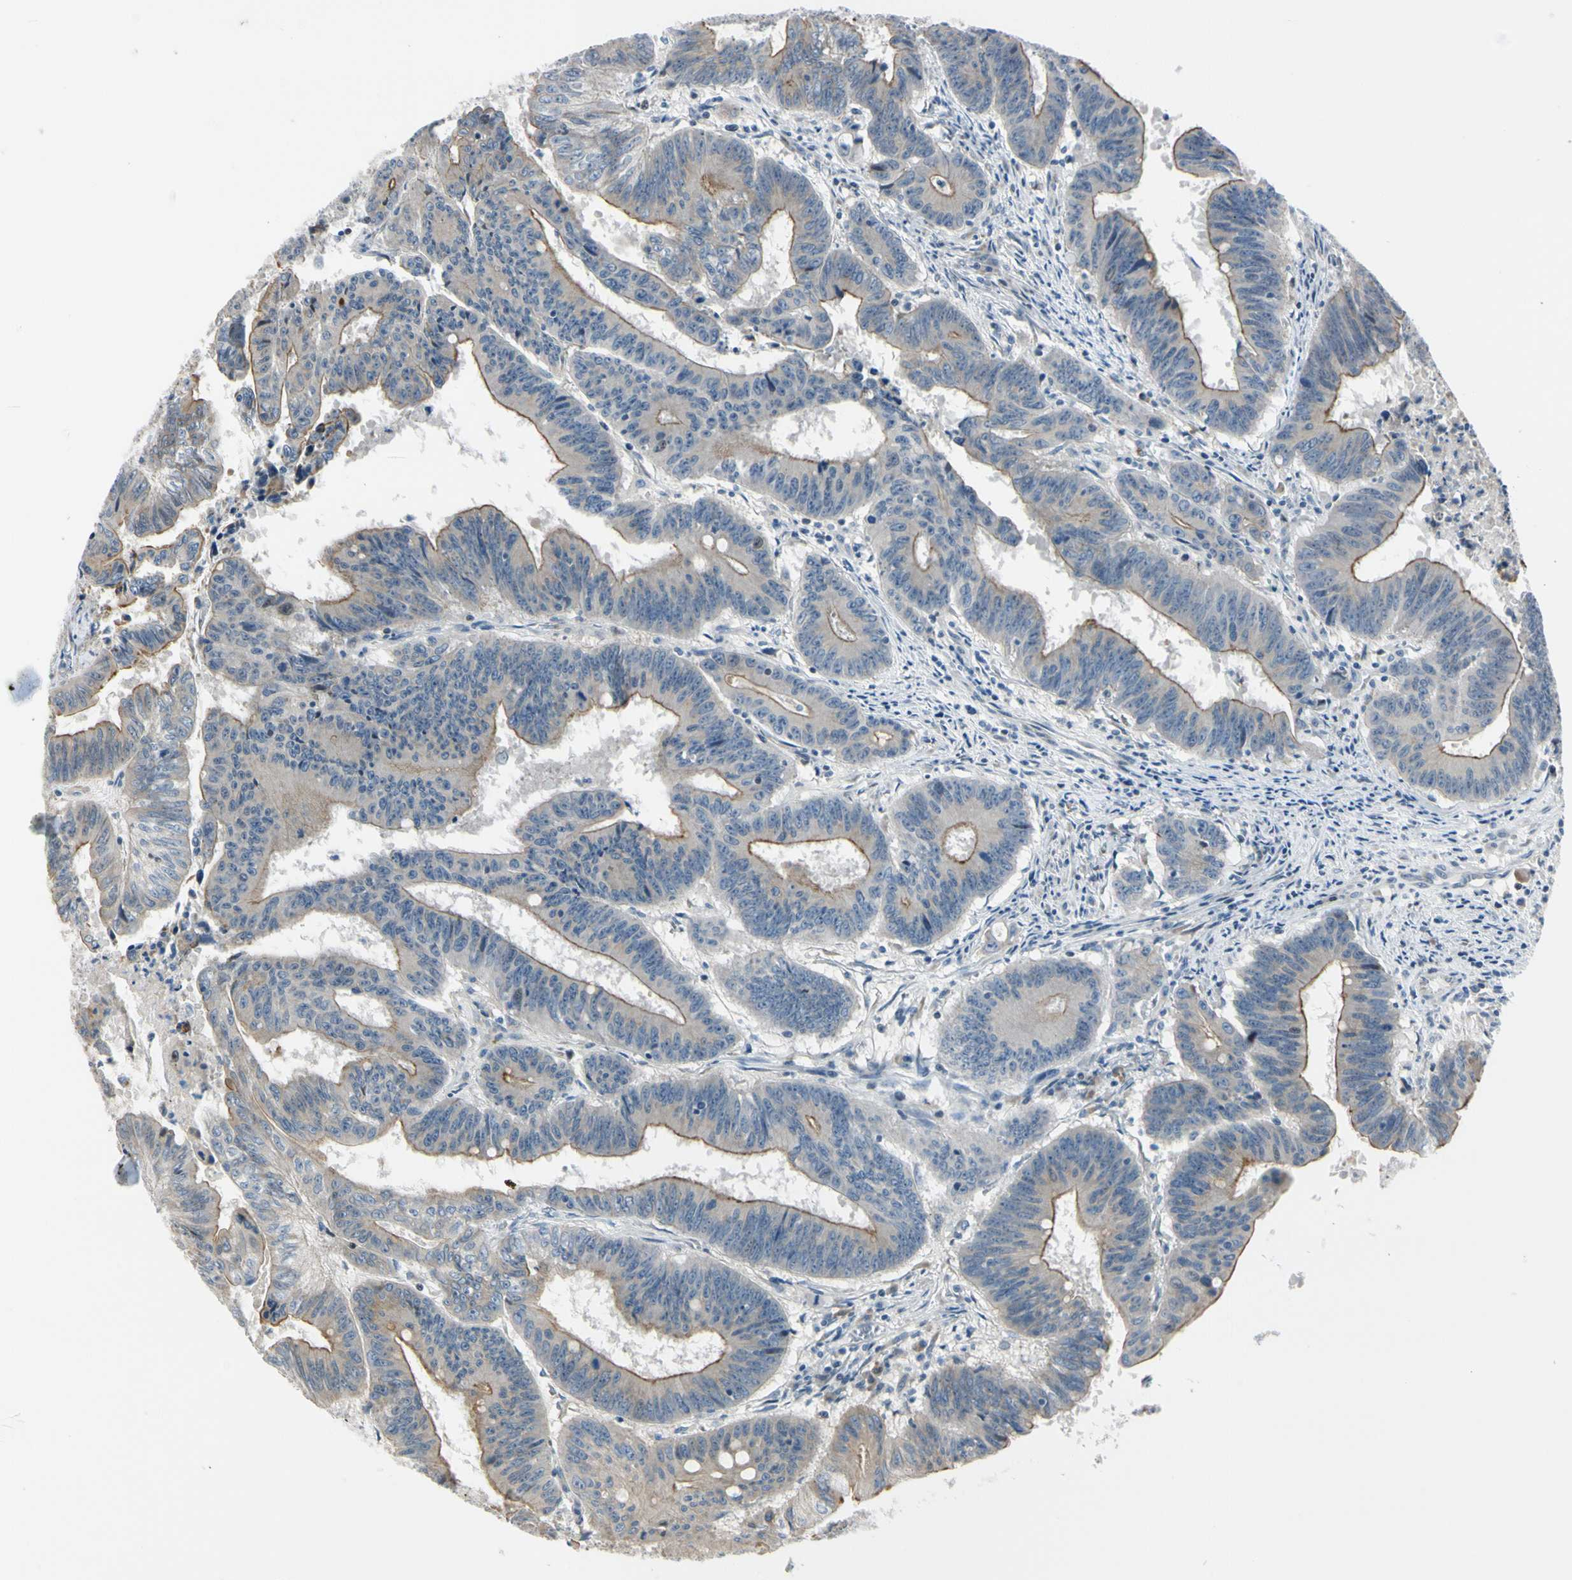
{"staining": {"intensity": "moderate", "quantity": ">75%", "location": "cytoplasmic/membranous"}, "tissue": "colorectal cancer", "cell_type": "Tumor cells", "image_type": "cancer", "snomed": [{"axis": "morphology", "description": "Adenocarcinoma, NOS"}, {"axis": "topography", "description": "Colon"}], "caption": "Colorectal cancer (adenocarcinoma) was stained to show a protein in brown. There is medium levels of moderate cytoplasmic/membranous staining in about >75% of tumor cells.", "gene": "NPDC1", "patient": {"sex": "male", "age": 45}}